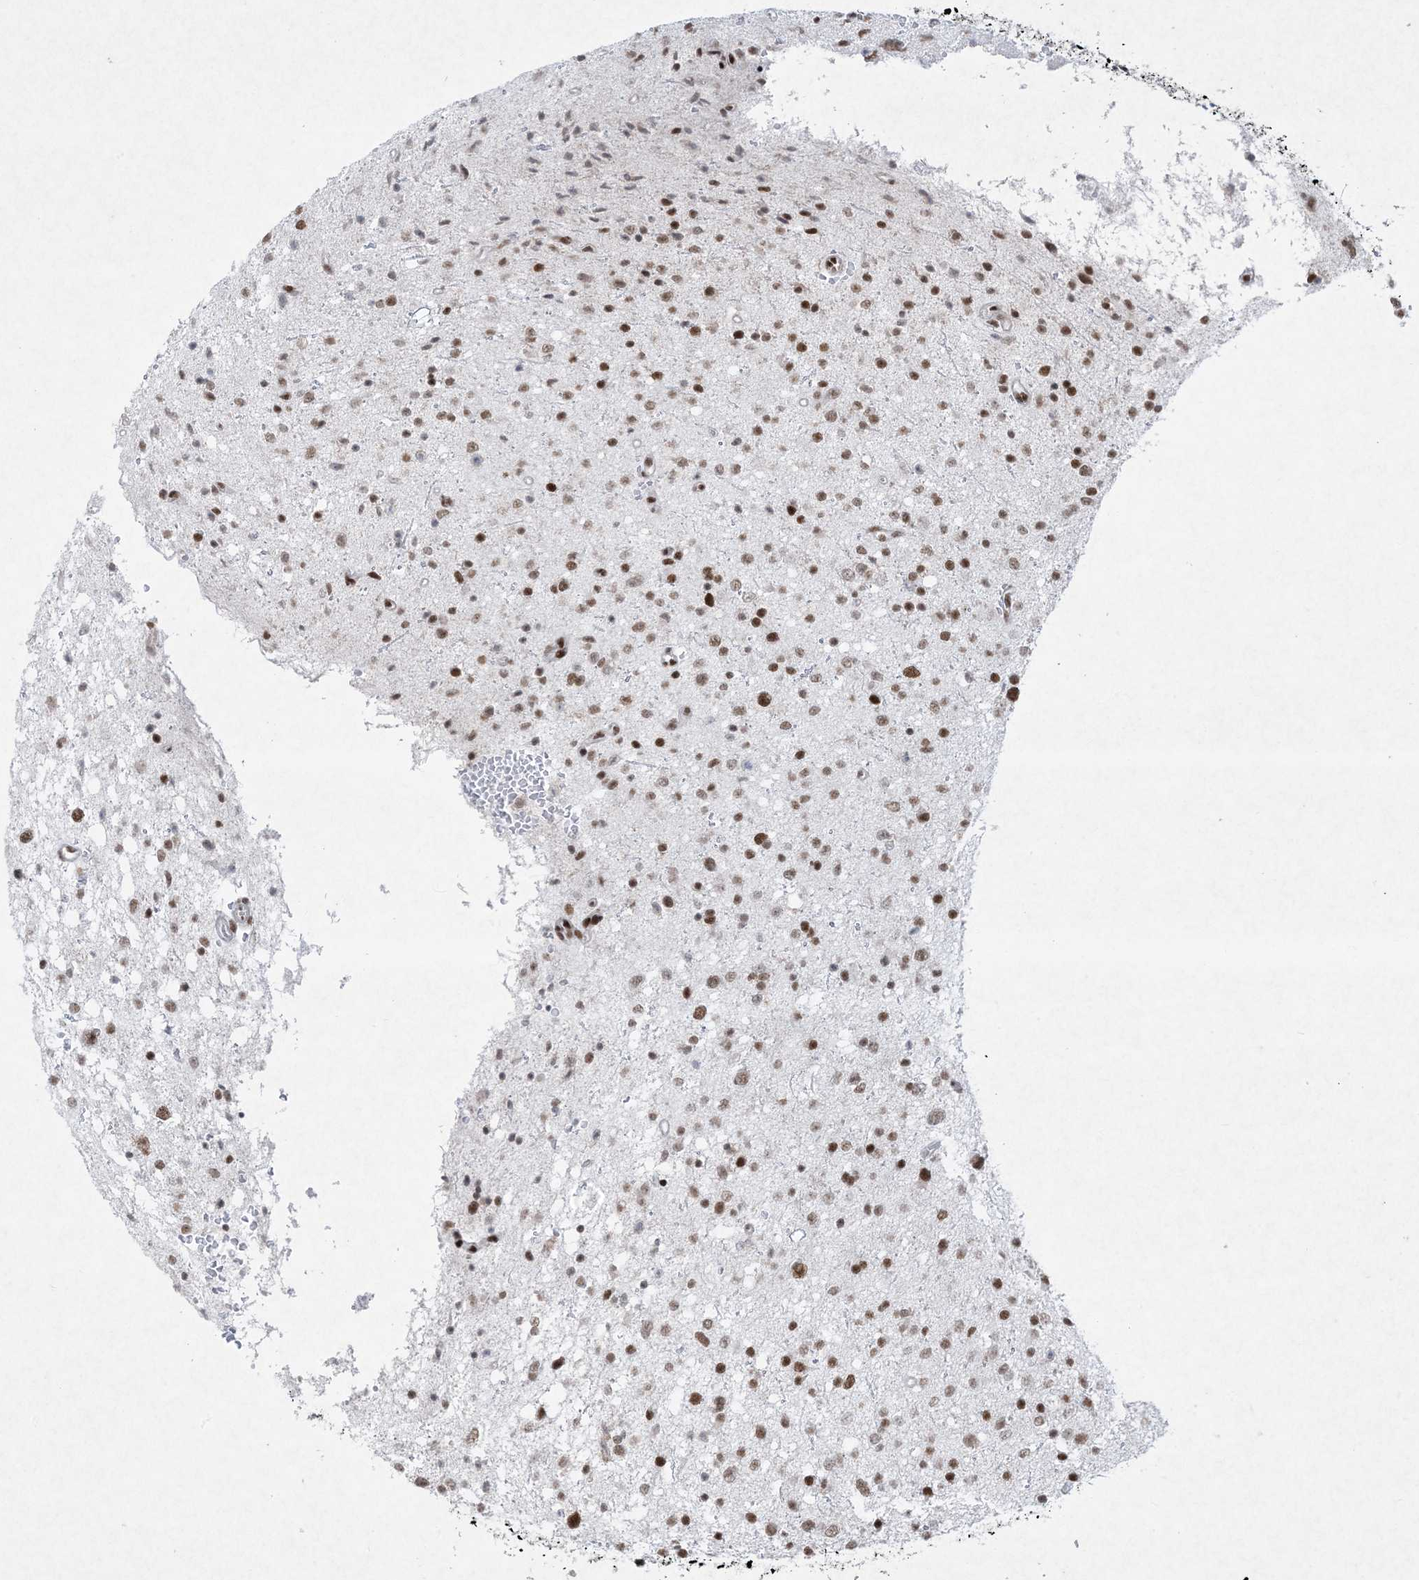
{"staining": {"intensity": "moderate", "quantity": ">75%", "location": "nuclear"}, "tissue": "glioma", "cell_type": "Tumor cells", "image_type": "cancer", "snomed": [{"axis": "morphology", "description": "Glioma, malignant, Low grade"}, {"axis": "topography", "description": "Brain"}], "caption": "DAB (3,3'-diaminobenzidine) immunohistochemical staining of glioma exhibits moderate nuclear protein staining in about >75% of tumor cells.", "gene": "PKNOX2", "patient": {"sex": "female", "age": 37}}